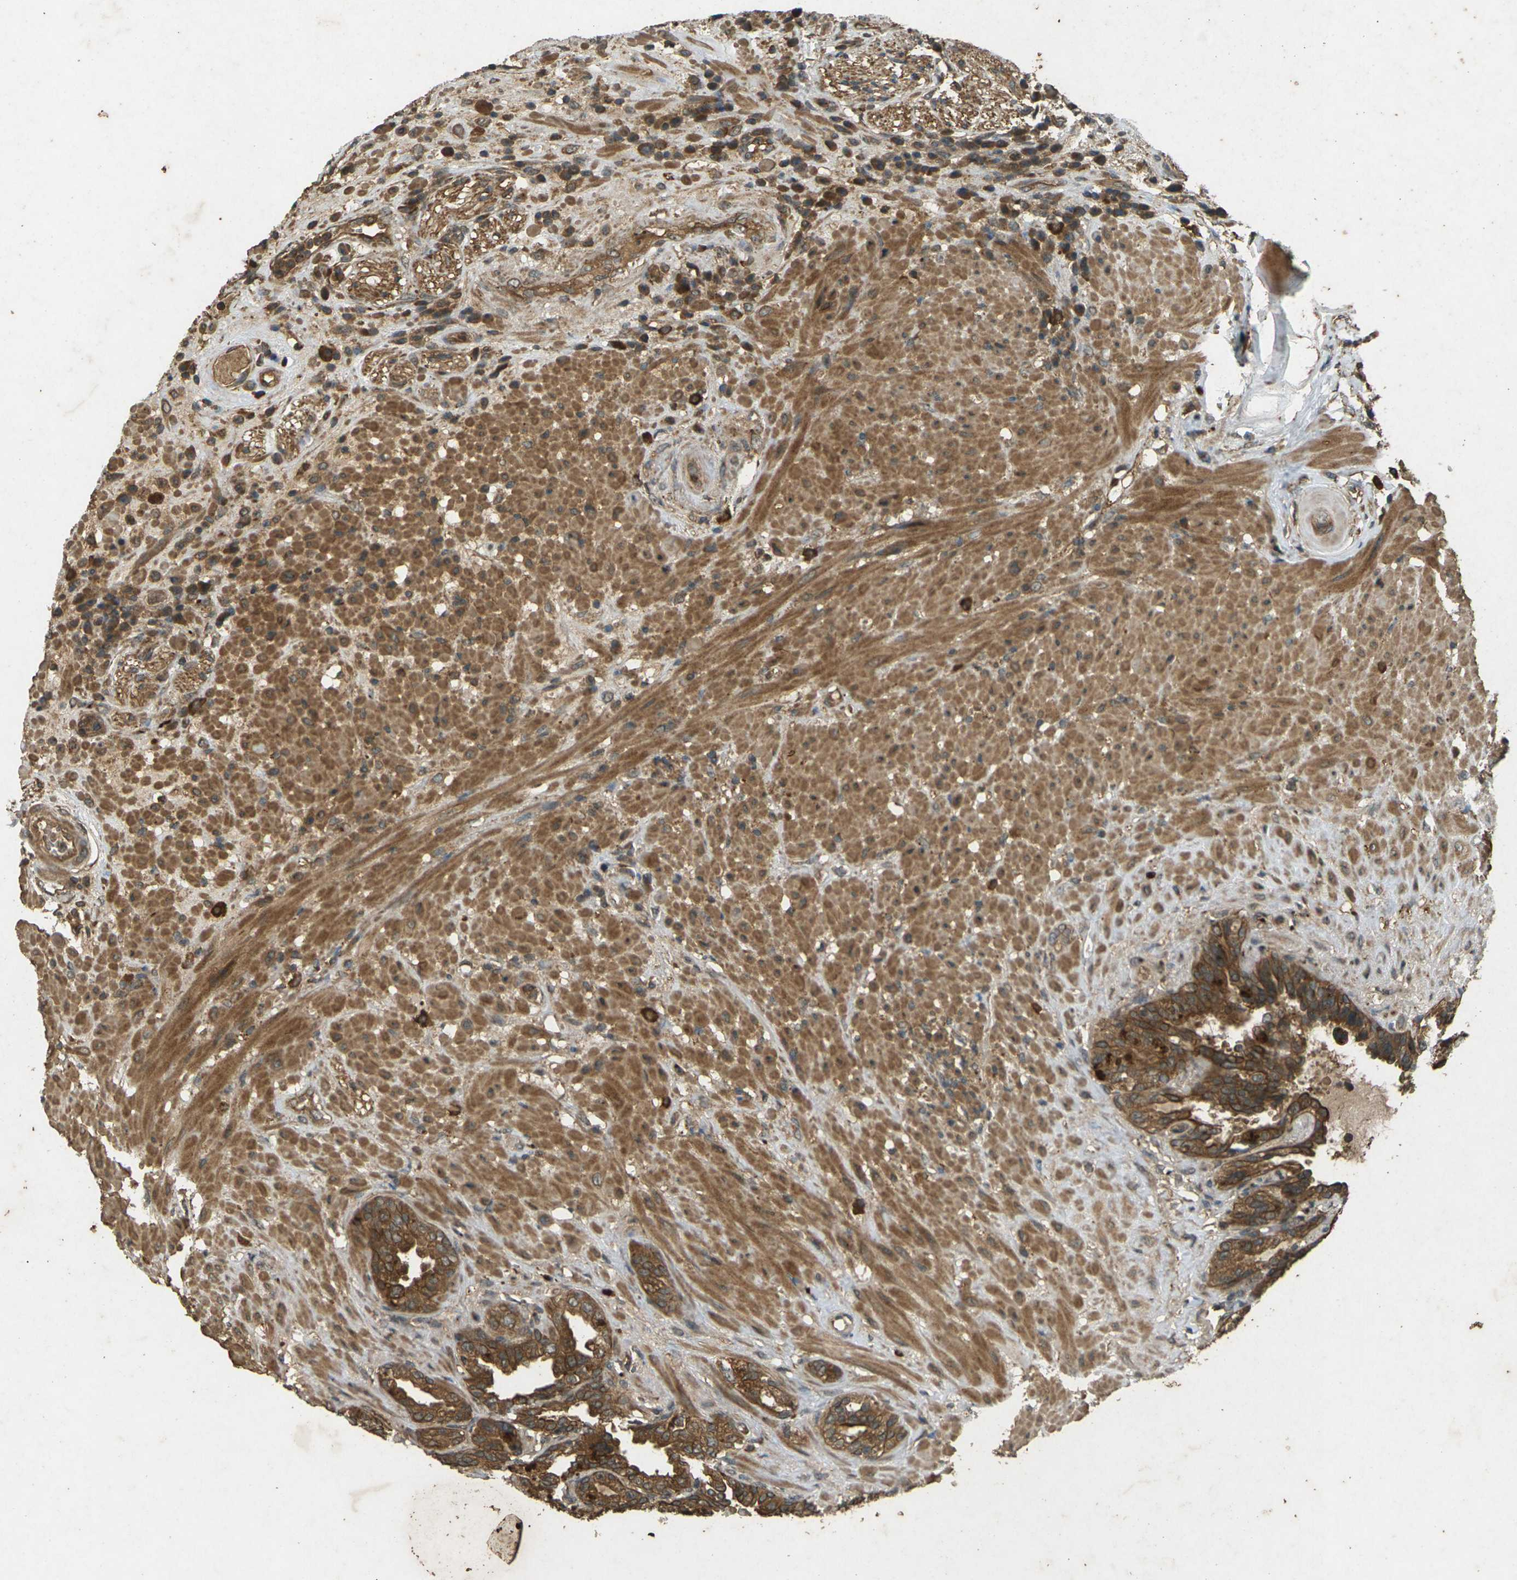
{"staining": {"intensity": "strong", "quantity": ">75%", "location": "cytoplasmic/membranous"}, "tissue": "seminal vesicle", "cell_type": "Glandular cells", "image_type": "normal", "snomed": [{"axis": "morphology", "description": "Normal tissue, NOS"}, {"axis": "topography", "description": "Seminal veicle"}], "caption": "Protein expression analysis of normal human seminal vesicle reveals strong cytoplasmic/membranous expression in approximately >75% of glandular cells. Using DAB (3,3'-diaminobenzidine) (brown) and hematoxylin (blue) stains, captured at high magnification using brightfield microscopy.", "gene": "TAP1", "patient": {"sex": "male", "age": 61}}